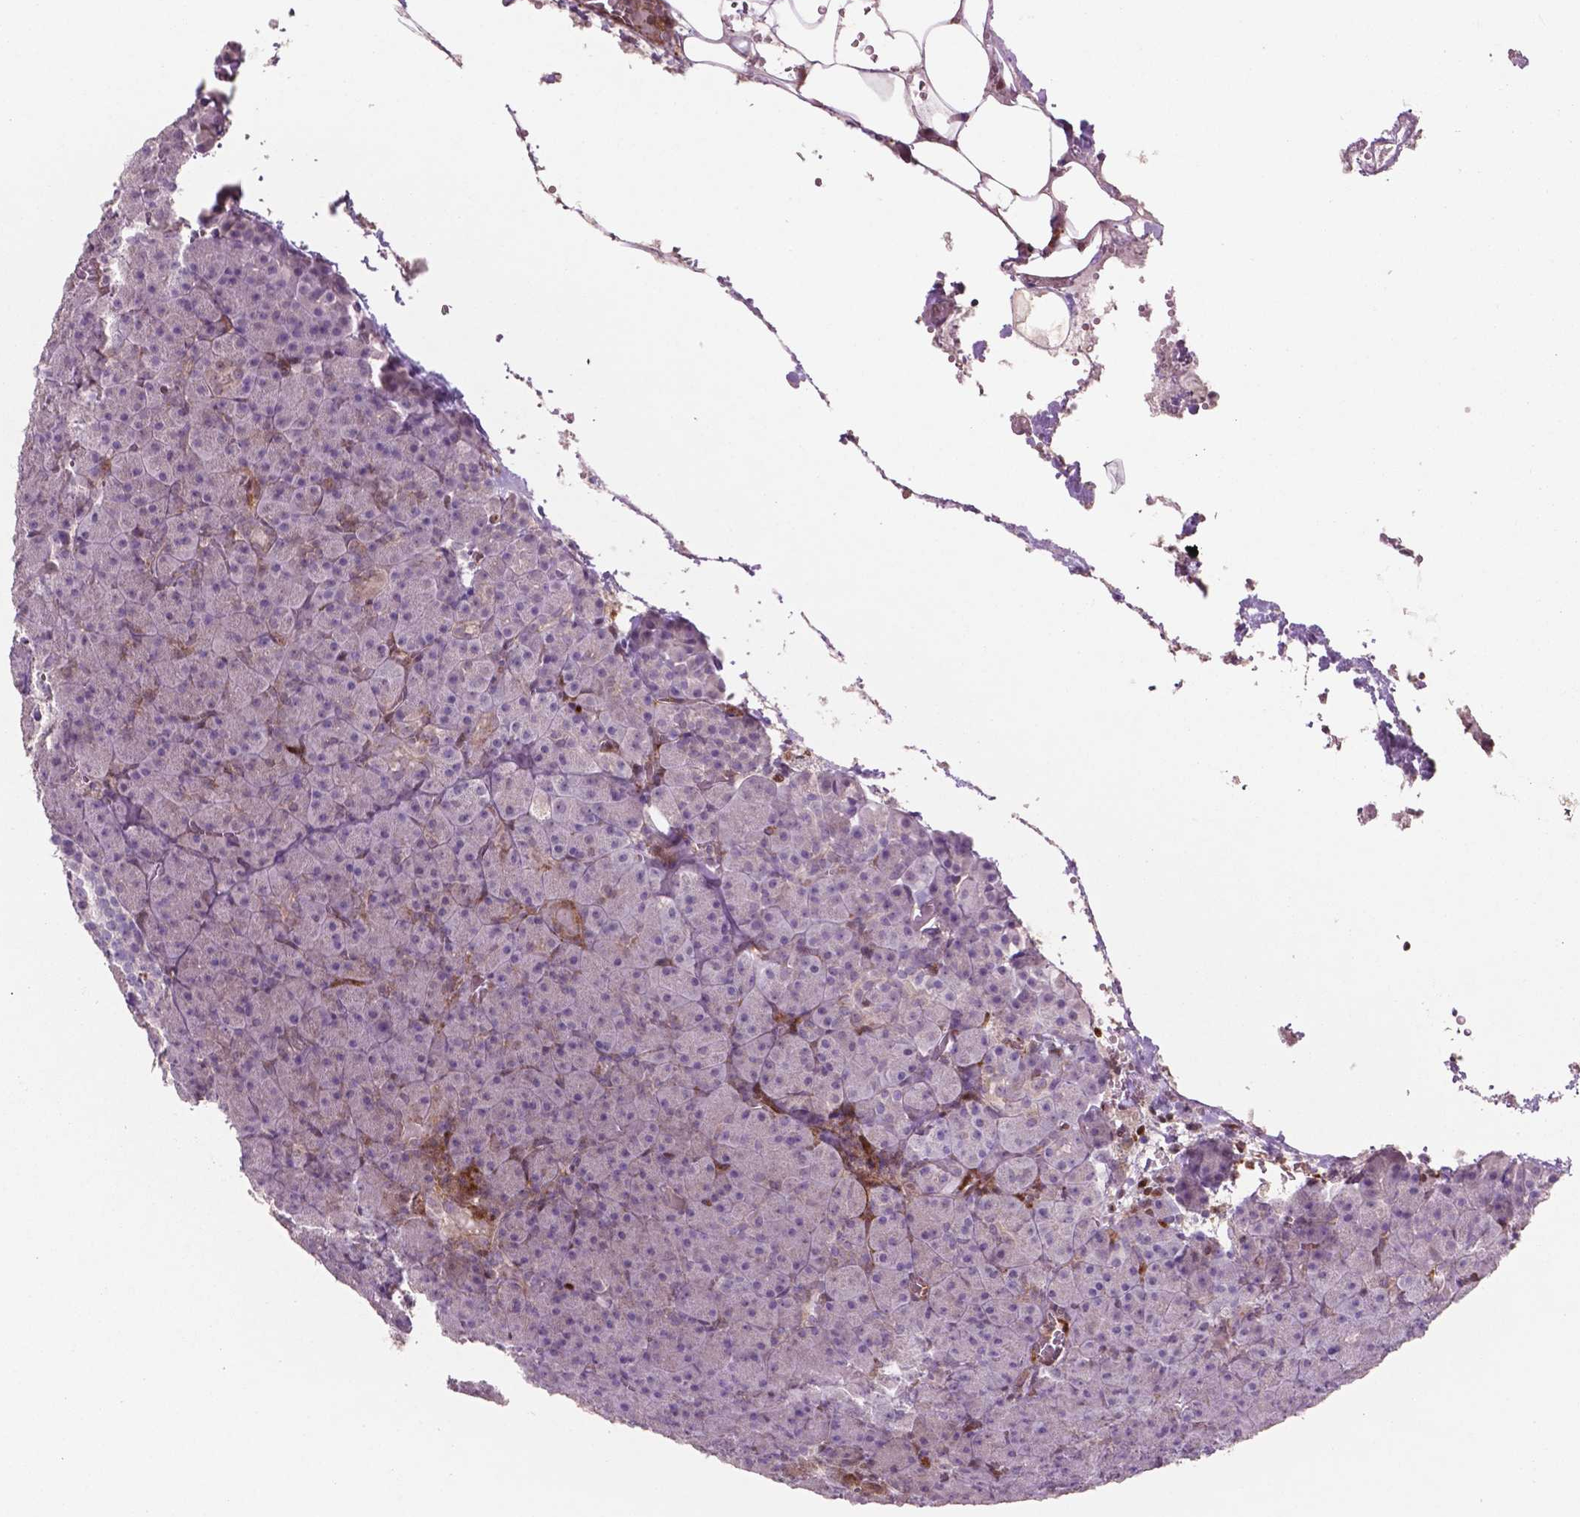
{"staining": {"intensity": "moderate", "quantity": "<25%", "location": "cytoplasmic/membranous"}, "tissue": "pancreas", "cell_type": "Exocrine glandular cells", "image_type": "normal", "snomed": [{"axis": "morphology", "description": "Normal tissue, NOS"}, {"axis": "topography", "description": "Pancreas"}], "caption": "The image reveals a brown stain indicating the presence of a protein in the cytoplasmic/membranous of exocrine glandular cells in pancreas.", "gene": "LDHA", "patient": {"sex": "female", "age": 74}}